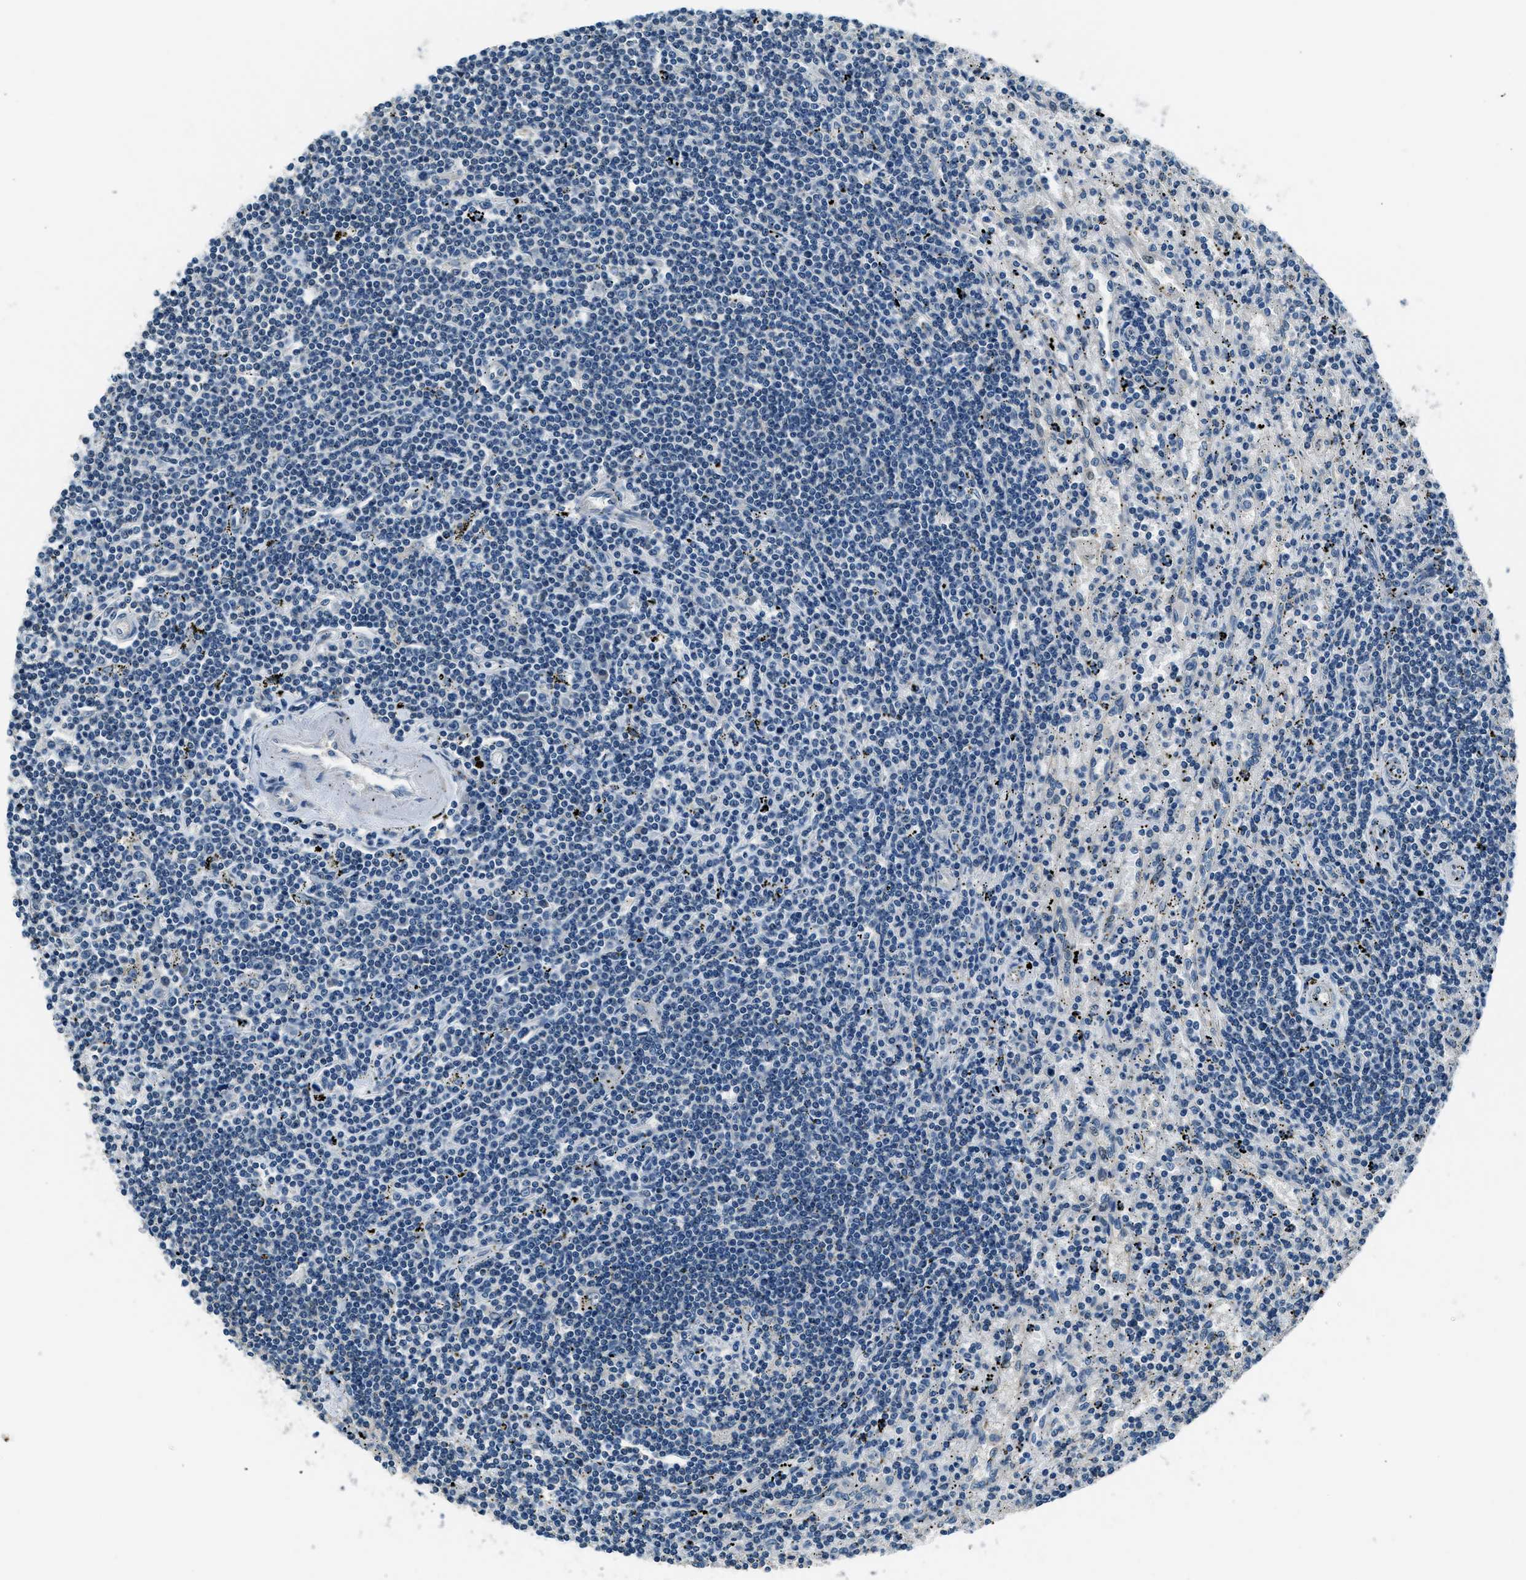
{"staining": {"intensity": "negative", "quantity": "none", "location": "none"}, "tissue": "lymphoma", "cell_type": "Tumor cells", "image_type": "cancer", "snomed": [{"axis": "morphology", "description": "Malignant lymphoma, non-Hodgkin's type, Low grade"}, {"axis": "topography", "description": "Spleen"}], "caption": "IHC photomicrograph of neoplastic tissue: lymphoma stained with DAB (3,3'-diaminobenzidine) demonstrates no significant protein expression in tumor cells.", "gene": "NME8", "patient": {"sex": "male", "age": 76}}